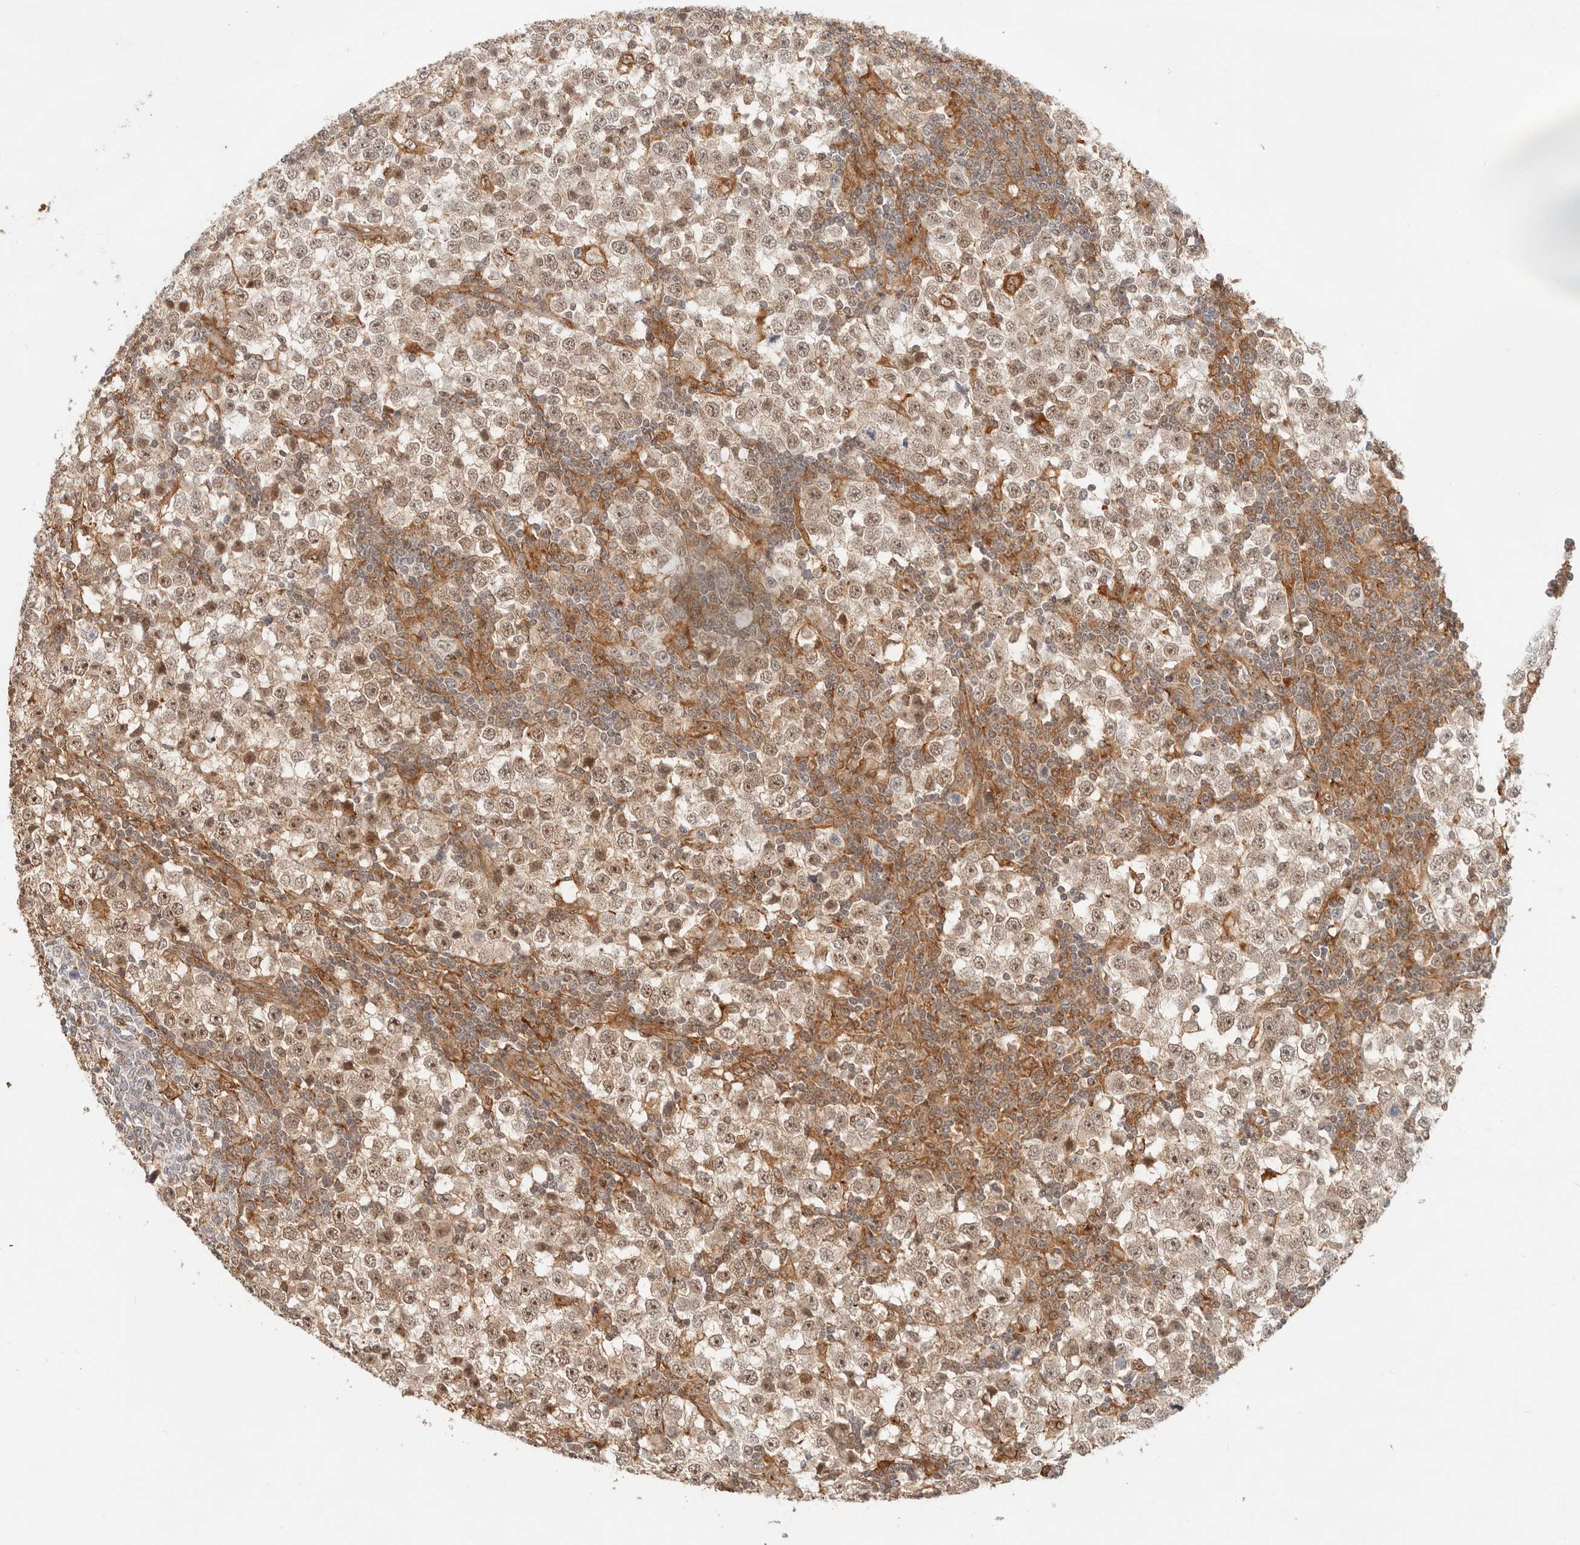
{"staining": {"intensity": "moderate", "quantity": ">75%", "location": "nuclear"}, "tissue": "testis cancer", "cell_type": "Tumor cells", "image_type": "cancer", "snomed": [{"axis": "morphology", "description": "Seminoma, NOS"}, {"axis": "topography", "description": "Testis"}], "caption": "Tumor cells display moderate nuclear positivity in approximately >75% of cells in testis cancer (seminoma).", "gene": "HEXD", "patient": {"sex": "male", "age": 65}}